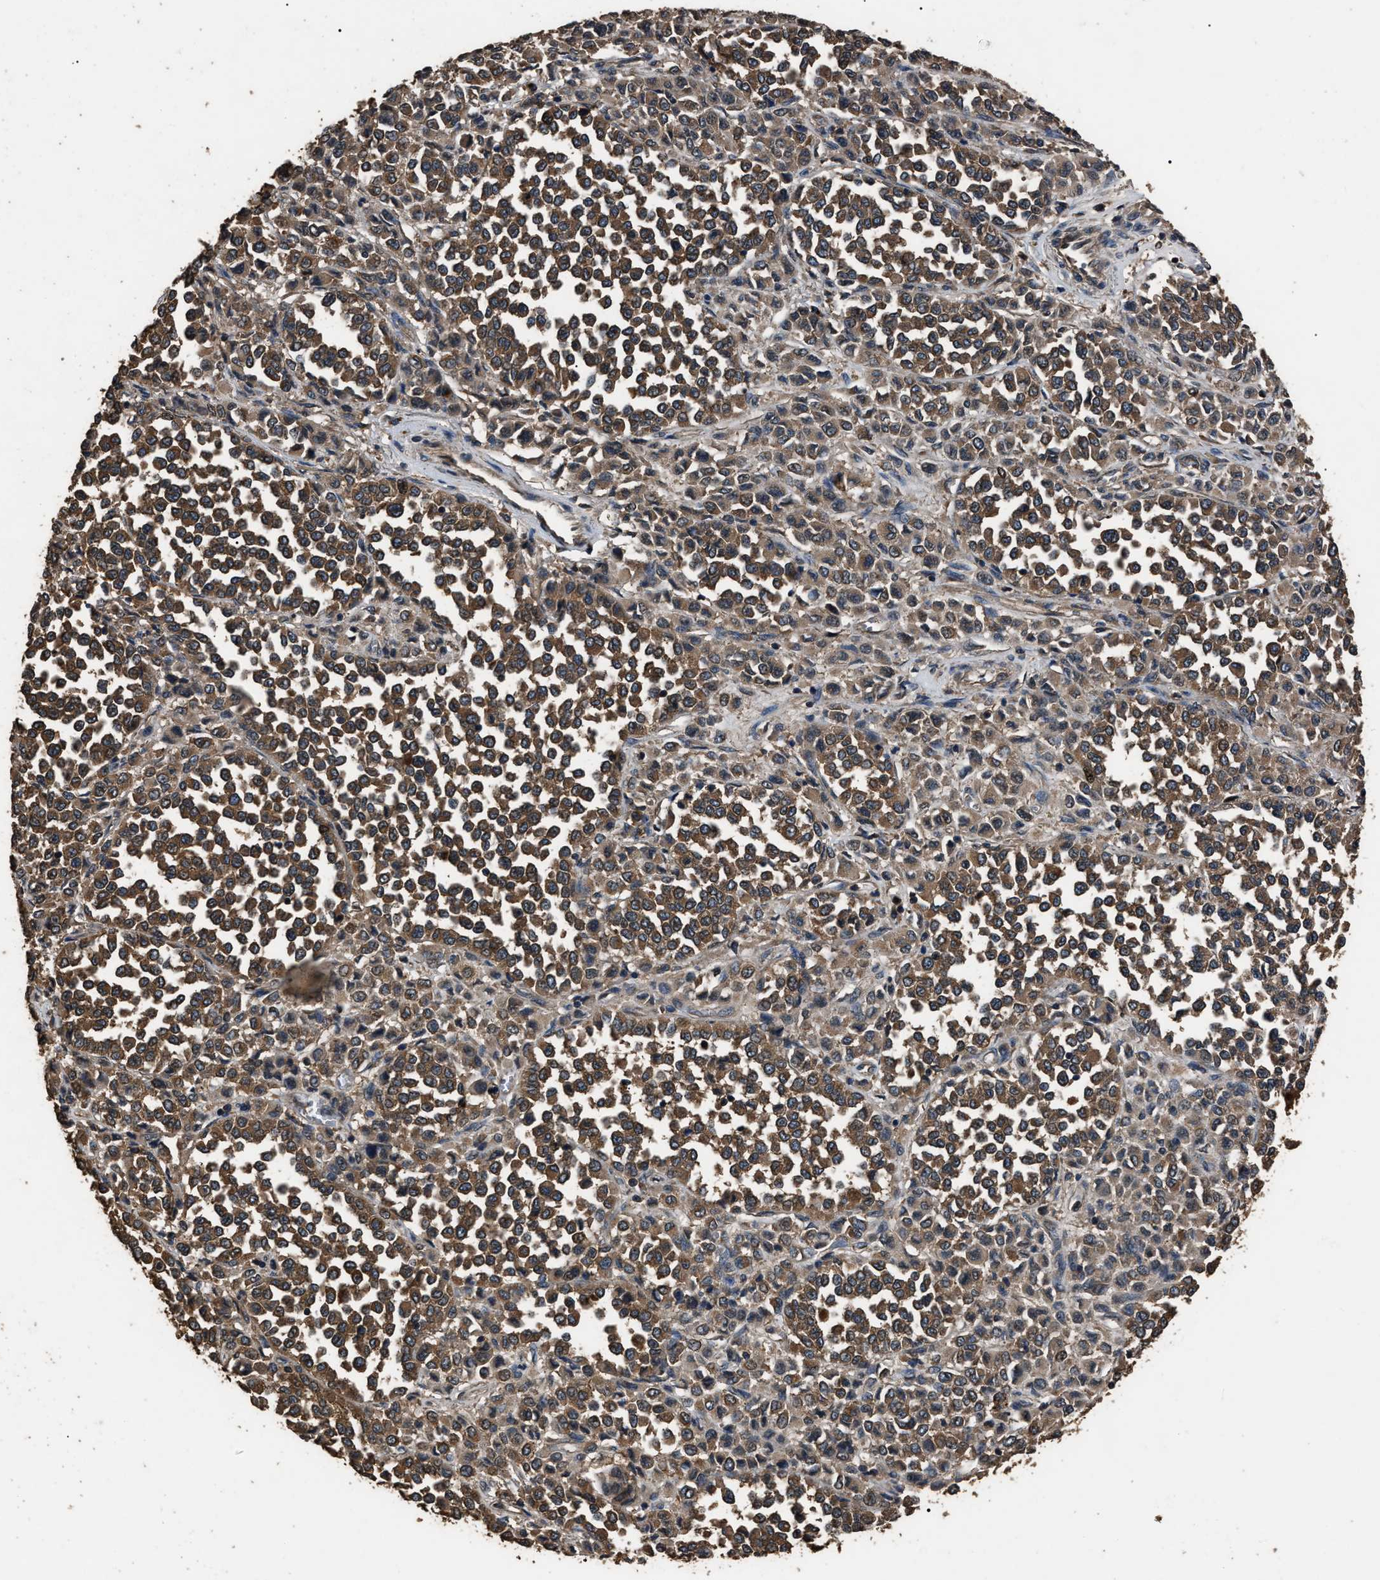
{"staining": {"intensity": "strong", "quantity": ">75%", "location": "cytoplasmic/membranous"}, "tissue": "melanoma", "cell_type": "Tumor cells", "image_type": "cancer", "snomed": [{"axis": "morphology", "description": "Malignant melanoma, Metastatic site"}, {"axis": "topography", "description": "Pancreas"}], "caption": "The image displays a brown stain indicating the presence of a protein in the cytoplasmic/membranous of tumor cells in melanoma. The staining was performed using DAB to visualize the protein expression in brown, while the nuclei were stained in blue with hematoxylin (Magnification: 20x).", "gene": "RNF216", "patient": {"sex": "female", "age": 30}}